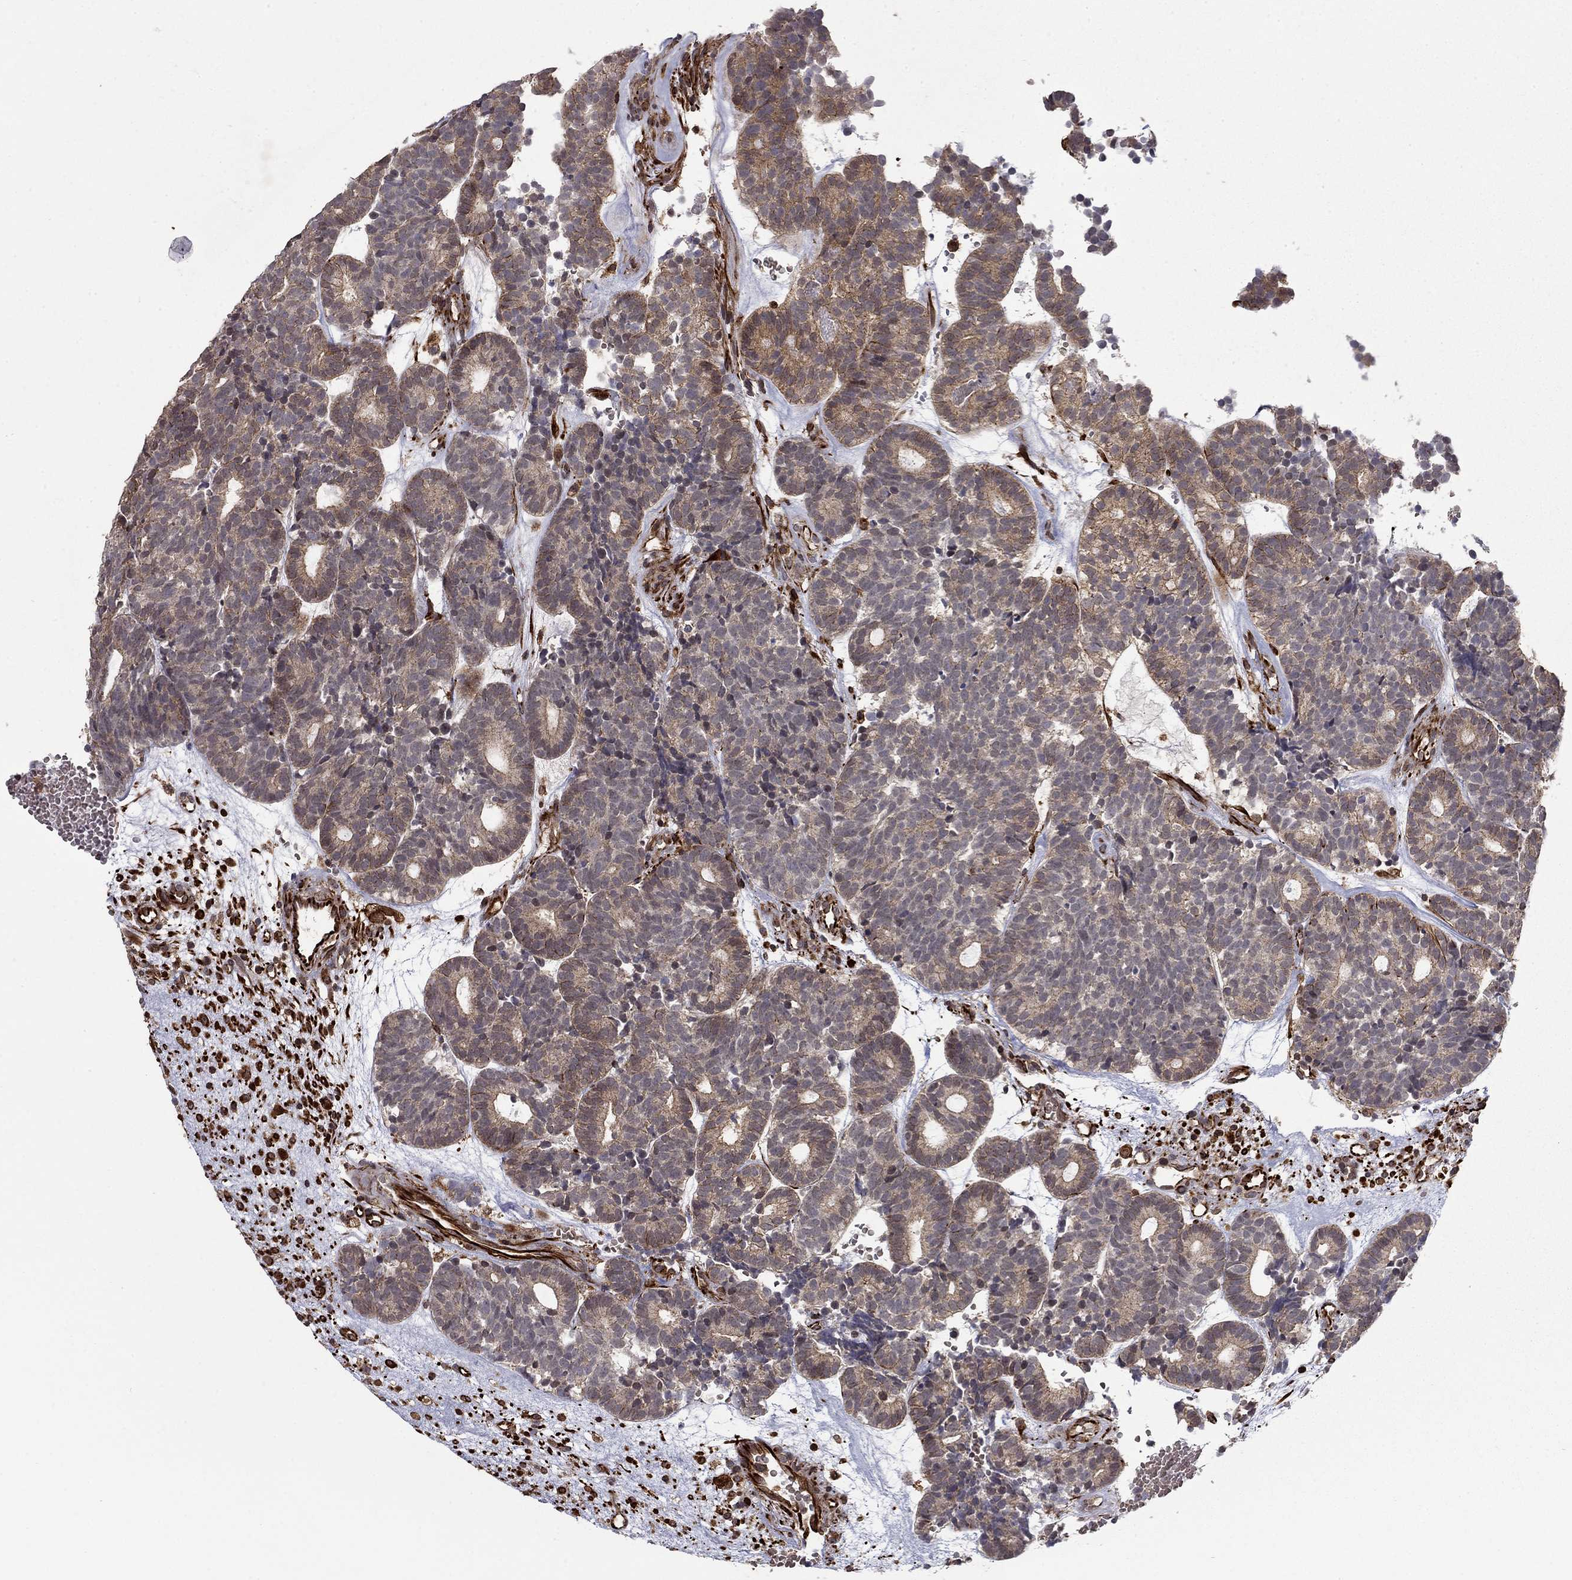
{"staining": {"intensity": "moderate", "quantity": "<25%", "location": "cytoplasmic/membranous"}, "tissue": "head and neck cancer", "cell_type": "Tumor cells", "image_type": "cancer", "snomed": [{"axis": "morphology", "description": "Adenocarcinoma, NOS"}, {"axis": "topography", "description": "Head-Neck"}], "caption": "Immunohistochemical staining of human adenocarcinoma (head and neck) displays moderate cytoplasmic/membranous protein staining in approximately <25% of tumor cells. Nuclei are stained in blue.", "gene": "ADM", "patient": {"sex": "female", "age": 81}}